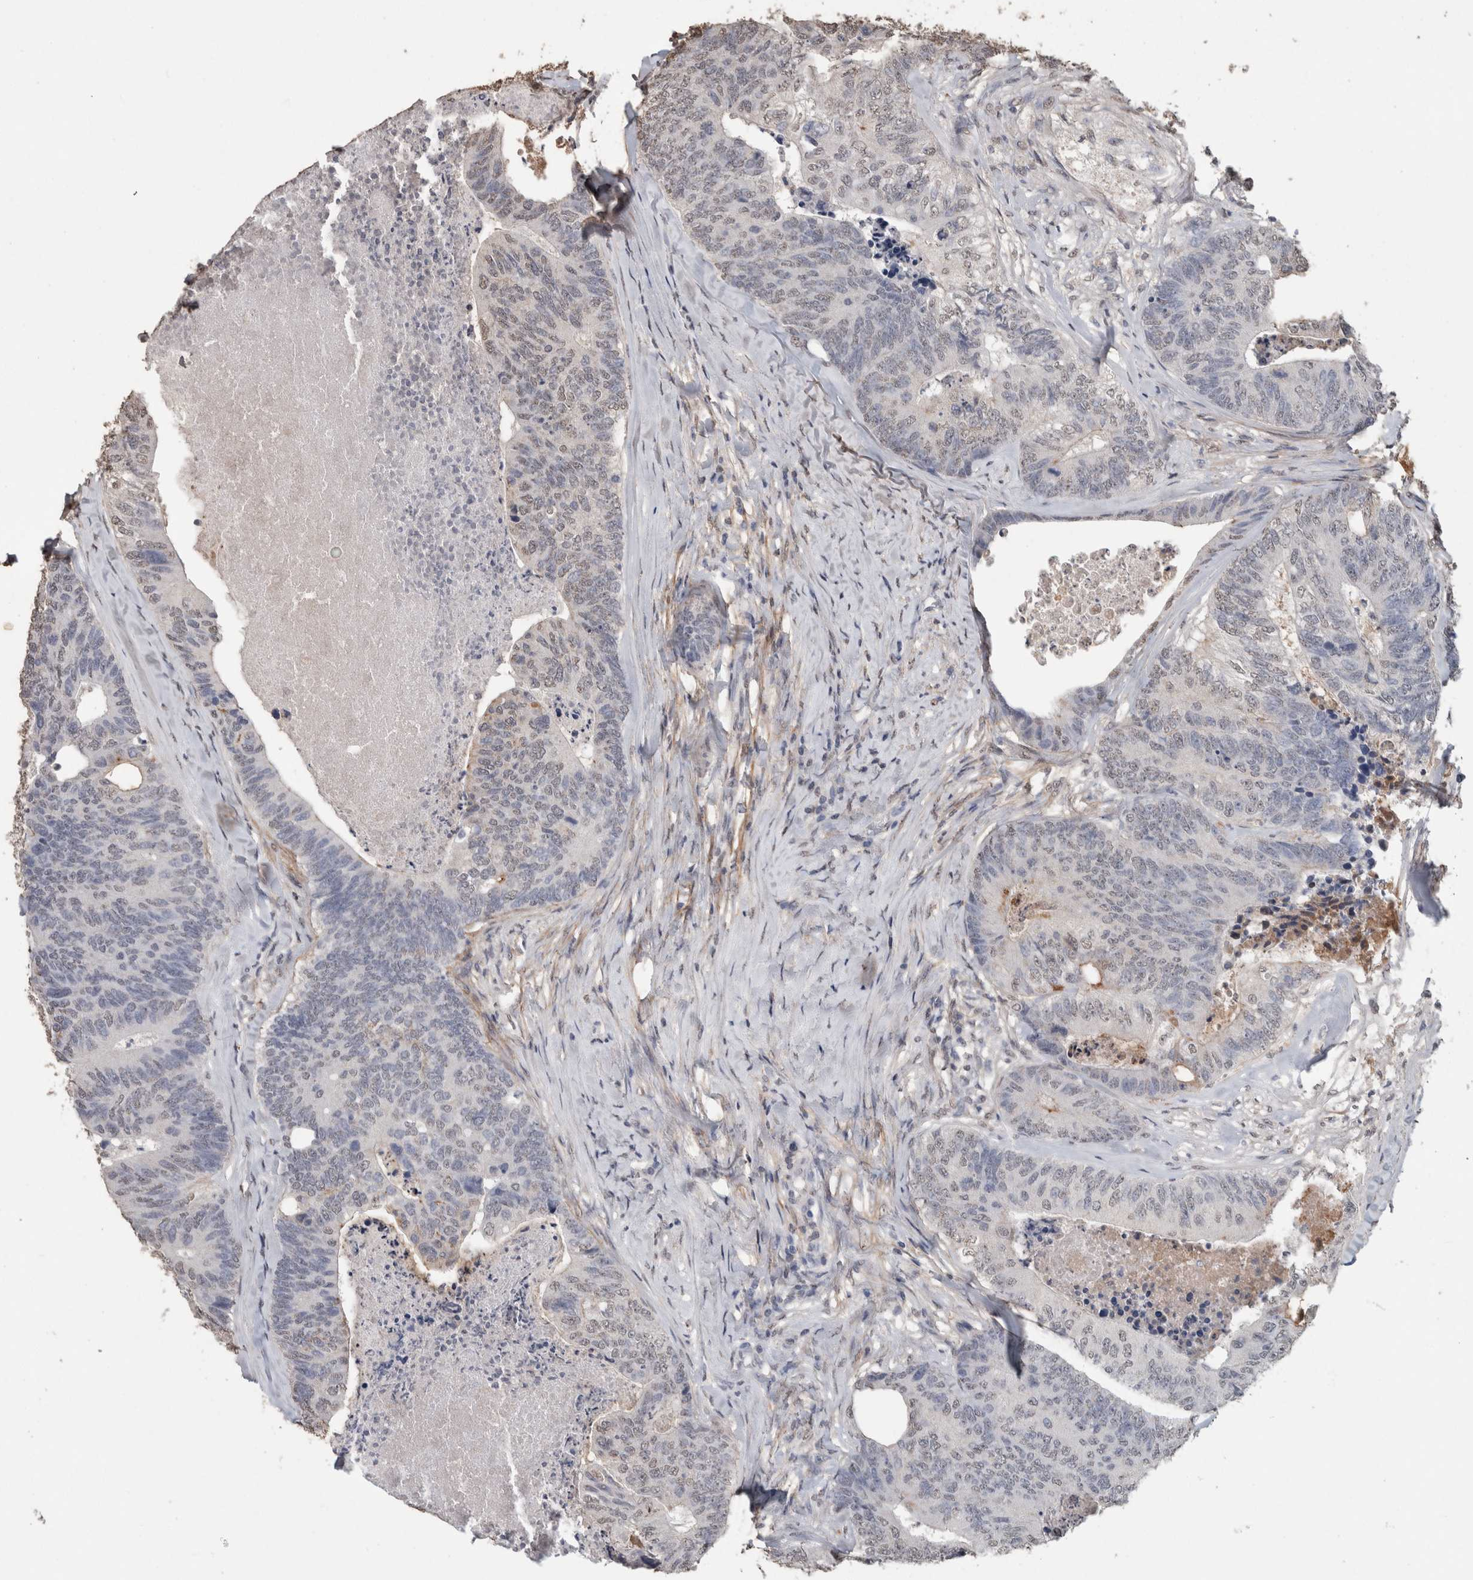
{"staining": {"intensity": "negative", "quantity": "none", "location": "none"}, "tissue": "colorectal cancer", "cell_type": "Tumor cells", "image_type": "cancer", "snomed": [{"axis": "morphology", "description": "Adenocarcinoma, NOS"}, {"axis": "topography", "description": "Colon"}], "caption": "This photomicrograph is of colorectal cancer (adenocarcinoma) stained with immunohistochemistry (IHC) to label a protein in brown with the nuclei are counter-stained blue. There is no expression in tumor cells.", "gene": "LTBP1", "patient": {"sex": "female", "age": 67}}